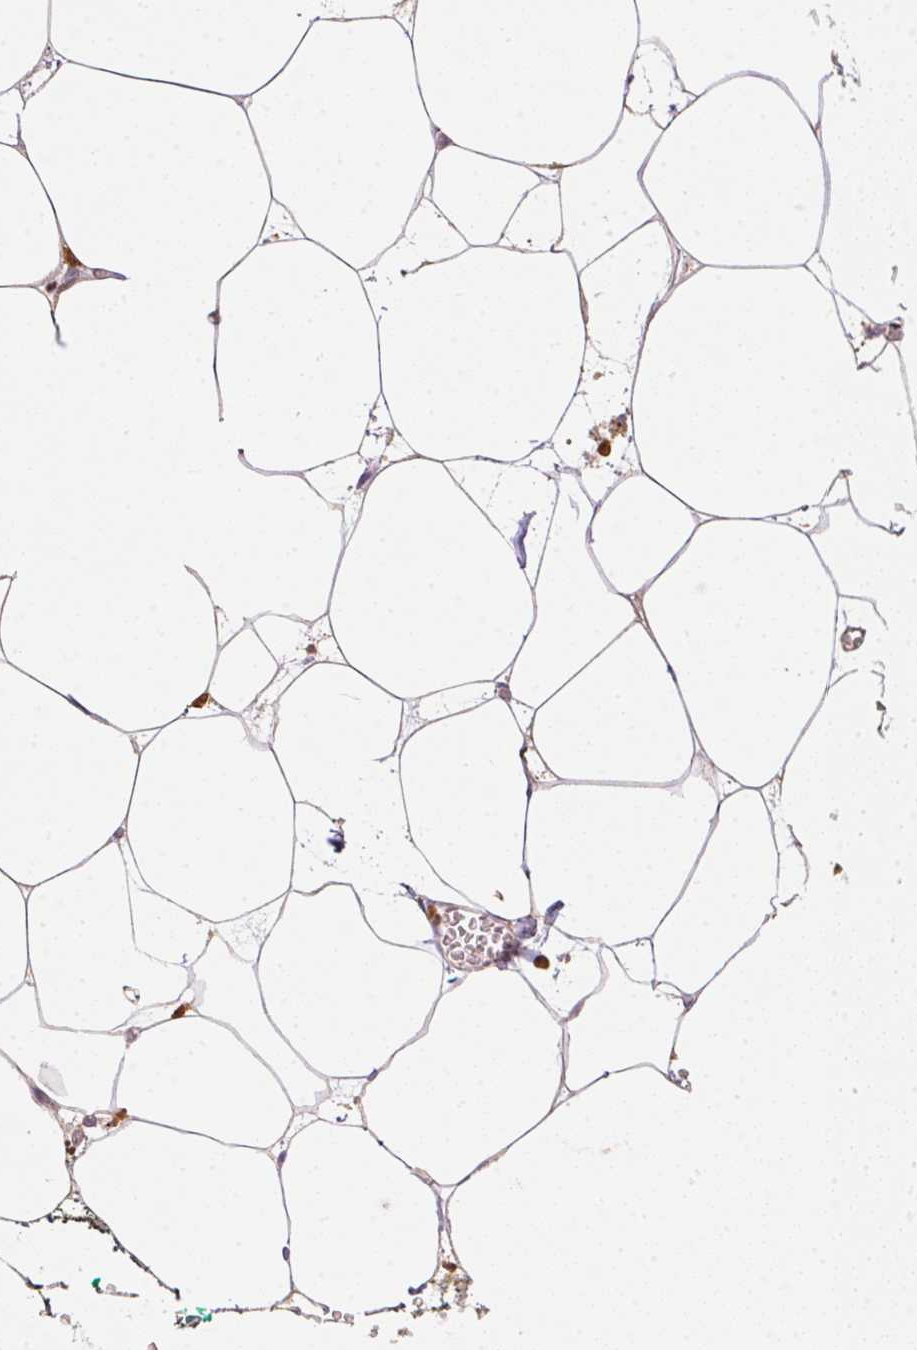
{"staining": {"intensity": "weak", "quantity": ">75%", "location": "cytoplasmic/membranous"}, "tissue": "adipose tissue", "cell_type": "Adipocytes", "image_type": "normal", "snomed": [{"axis": "morphology", "description": "Normal tissue, NOS"}, {"axis": "topography", "description": "Adipose tissue"}, {"axis": "topography", "description": "Pancreas"}, {"axis": "topography", "description": "Peripheral nerve tissue"}], "caption": "The micrograph shows immunohistochemical staining of normal adipose tissue. There is weak cytoplasmic/membranous positivity is appreciated in about >75% of adipocytes.", "gene": "S100A3", "patient": {"sex": "female", "age": 58}}